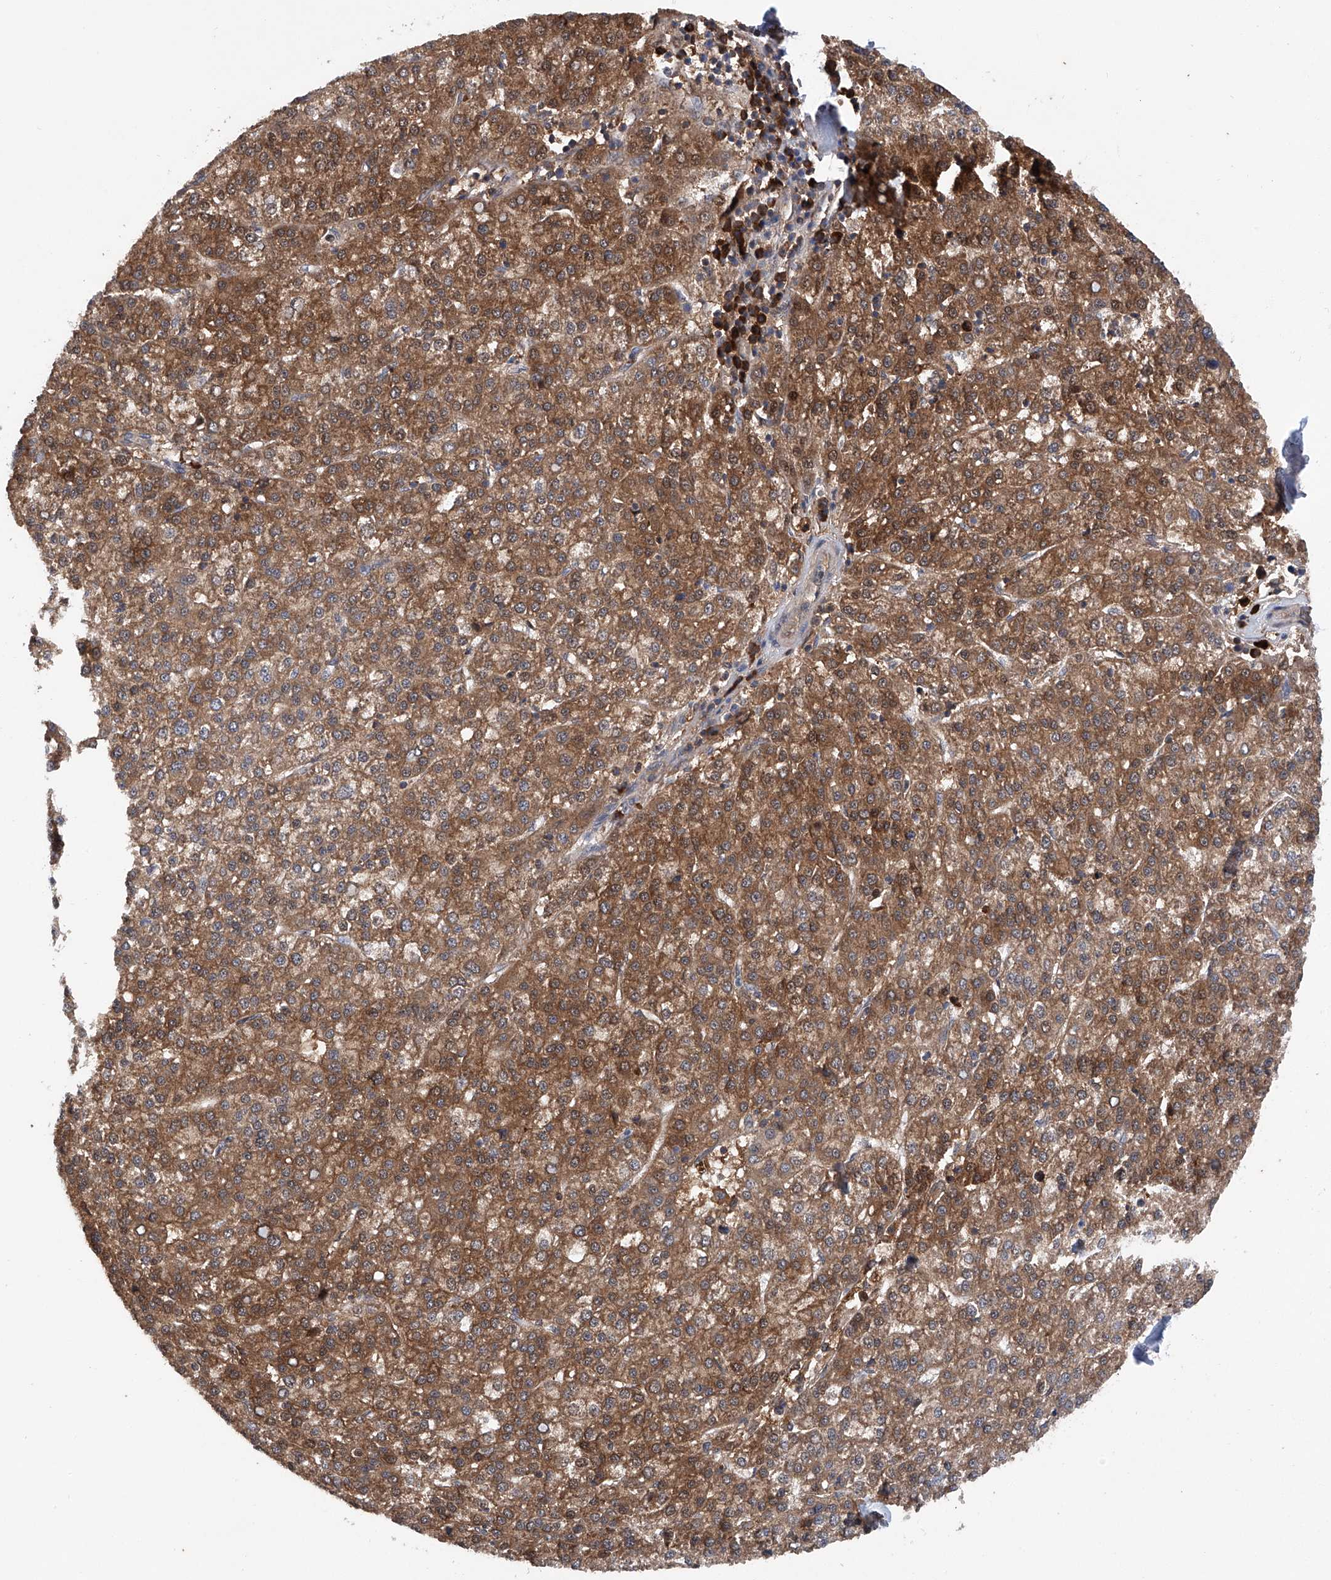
{"staining": {"intensity": "strong", "quantity": ">75%", "location": "cytoplasmic/membranous"}, "tissue": "liver cancer", "cell_type": "Tumor cells", "image_type": "cancer", "snomed": [{"axis": "morphology", "description": "Carcinoma, Hepatocellular, NOS"}, {"axis": "topography", "description": "Liver"}], "caption": "This image reveals liver hepatocellular carcinoma stained with immunohistochemistry (IHC) to label a protein in brown. The cytoplasmic/membranous of tumor cells show strong positivity for the protein. Nuclei are counter-stained blue.", "gene": "ASCC3", "patient": {"sex": "female", "age": 58}}